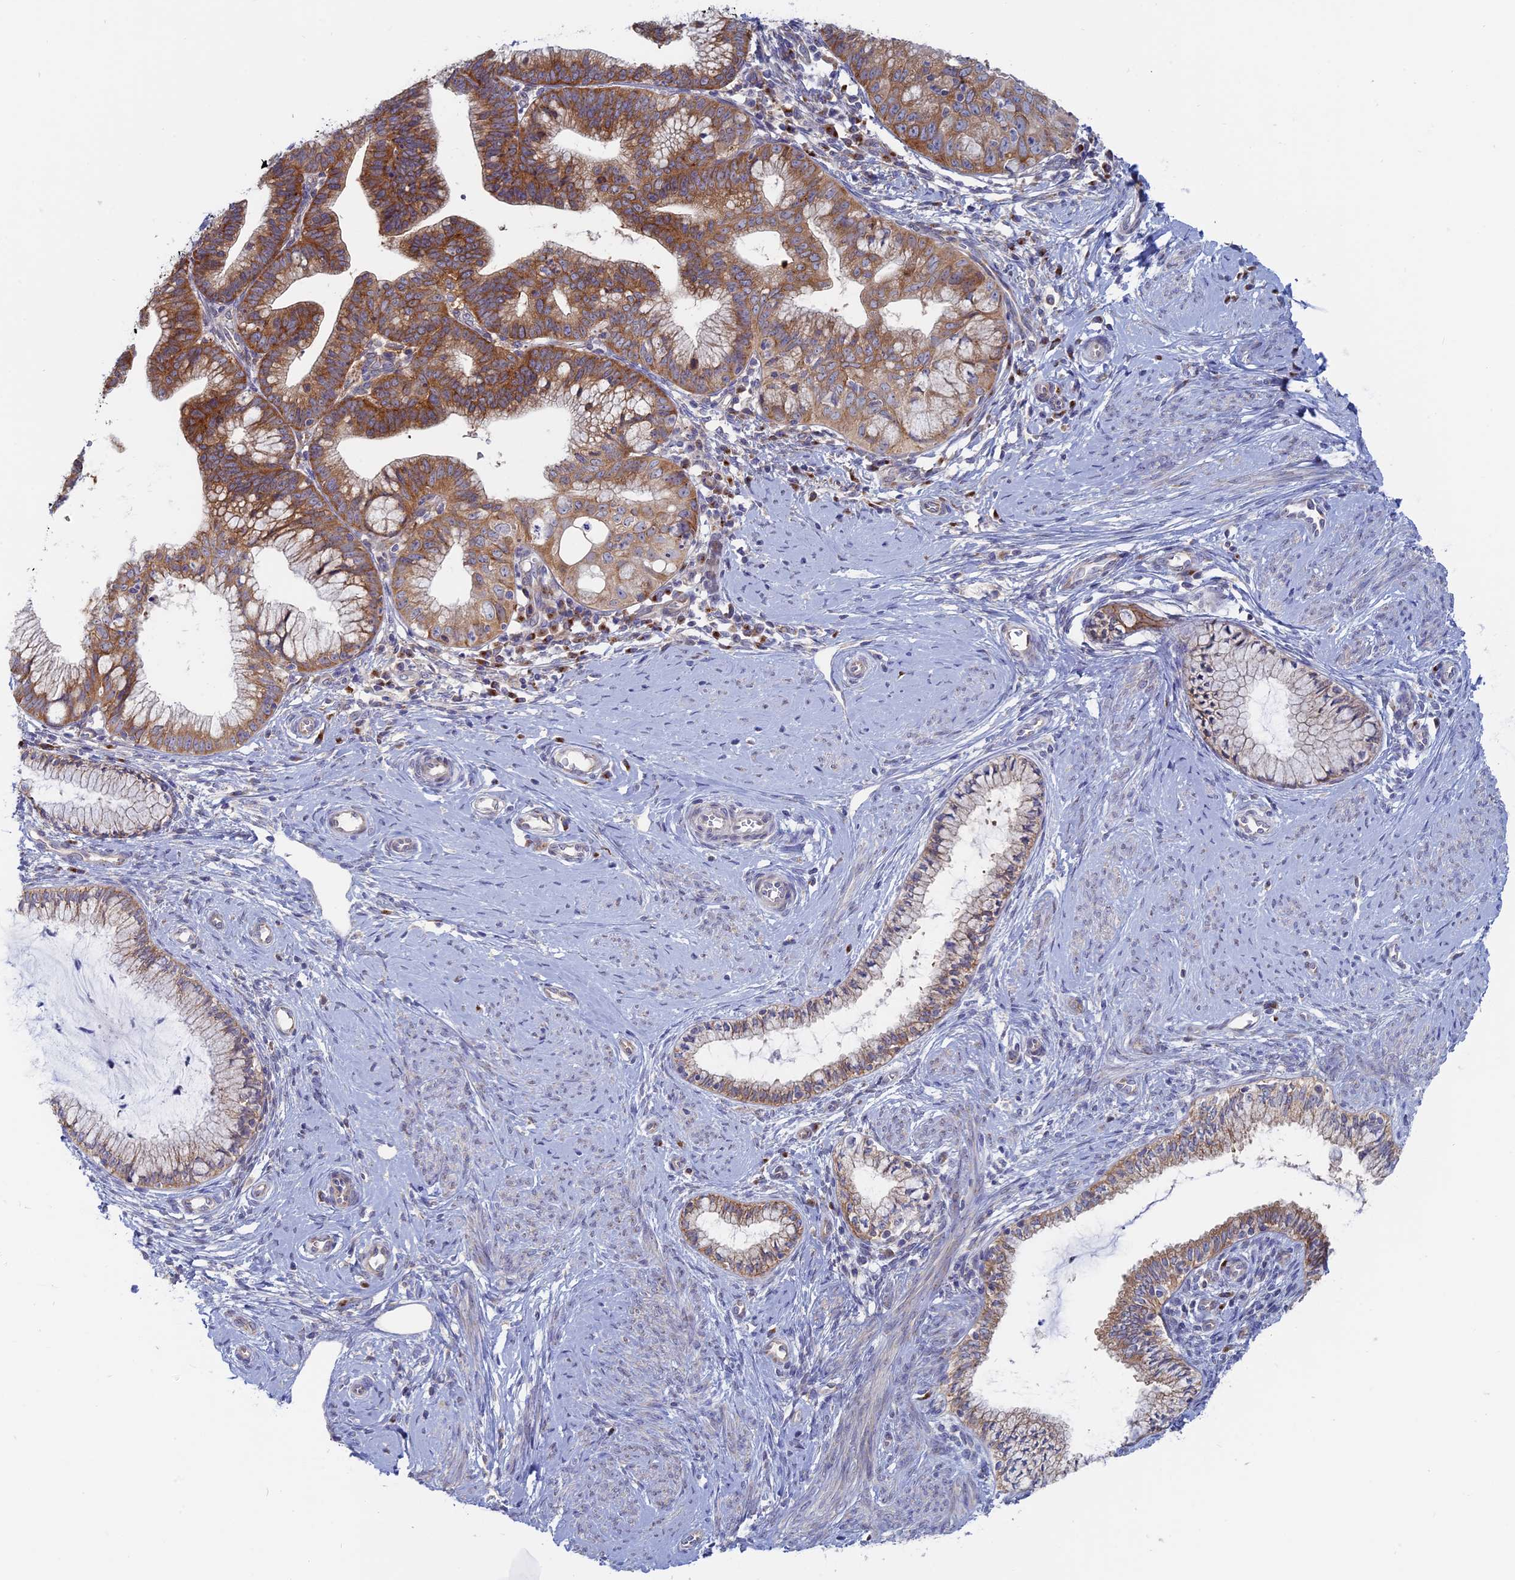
{"staining": {"intensity": "moderate", "quantity": ">75%", "location": "cytoplasmic/membranous"}, "tissue": "cervical cancer", "cell_type": "Tumor cells", "image_type": "cancer", "snomed": [{"axis": "morphology", "description": "Adenocarcinoma, NOS"}, {"axis": "topography", "description": "Cervix"}], "caption": "Cervical cancer stained with IHC displays moderate cytoplasmic/membranous expression in about >75% of tumor cells.", "gene": "TBC1D30", "patient": {"sex": "female", "age": 36}}